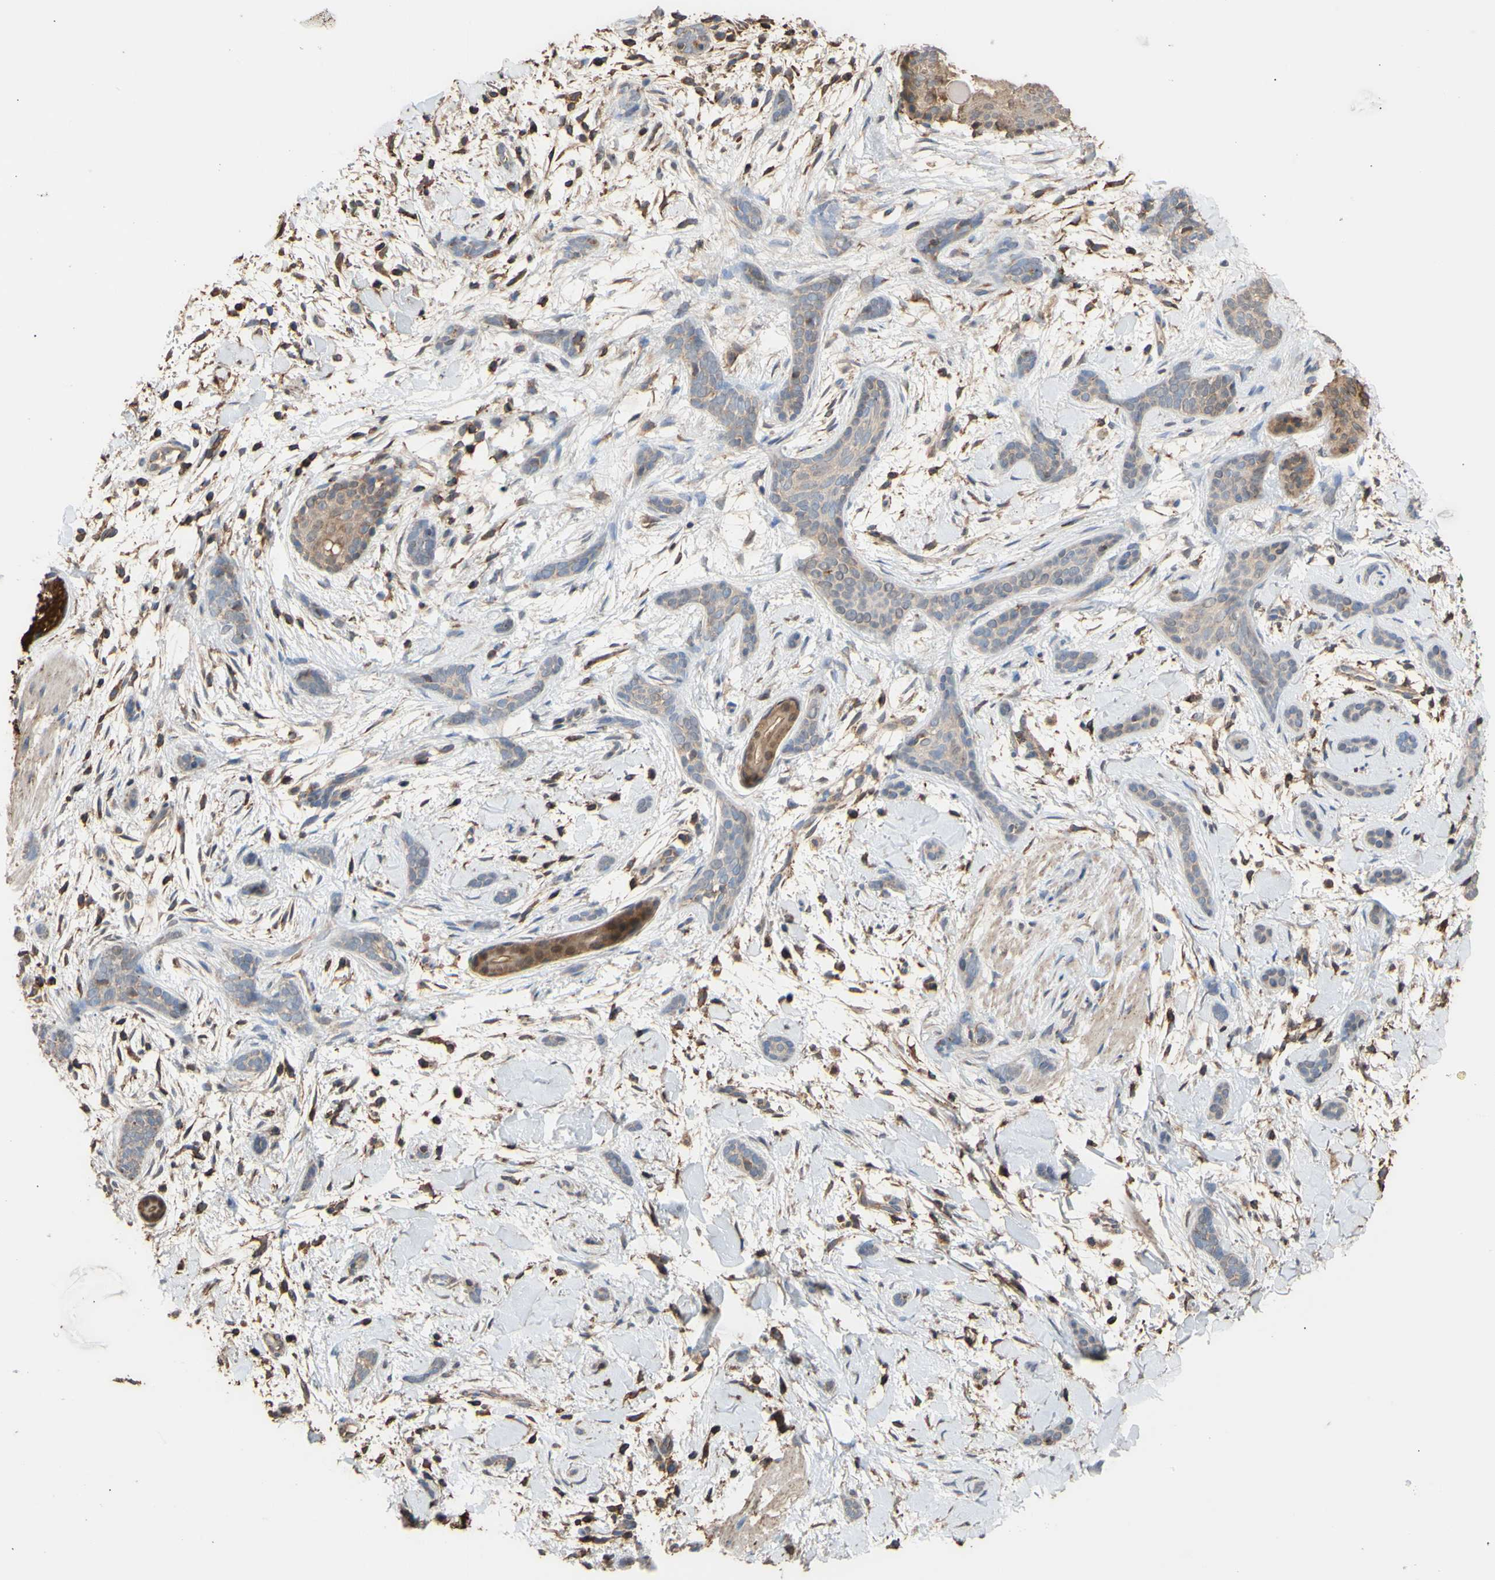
{"staining": {"intensity": "weak", "quantity": ">75%", "location": "cytoplasmic/membranous"}, "tissue": "skin cancer", "cell_type": "Tumor cells", "image_type": "cancer", "snomed": [{"axis": "morphology", "description": "Basal cell carcinoma"}, {"axis": "morphology", "description": "Adnexal tumor, benign"}, {"axis": "topography", "description": "Skin"}], "caption": "Protein expression analysis of human basal cell carcinoma (skin) reveals weak cytoplasmic/membranous expression in about >75% of tumor cells.", "gene": "ALDH9A1", "patient": {"sex": "female", "age": 42}}